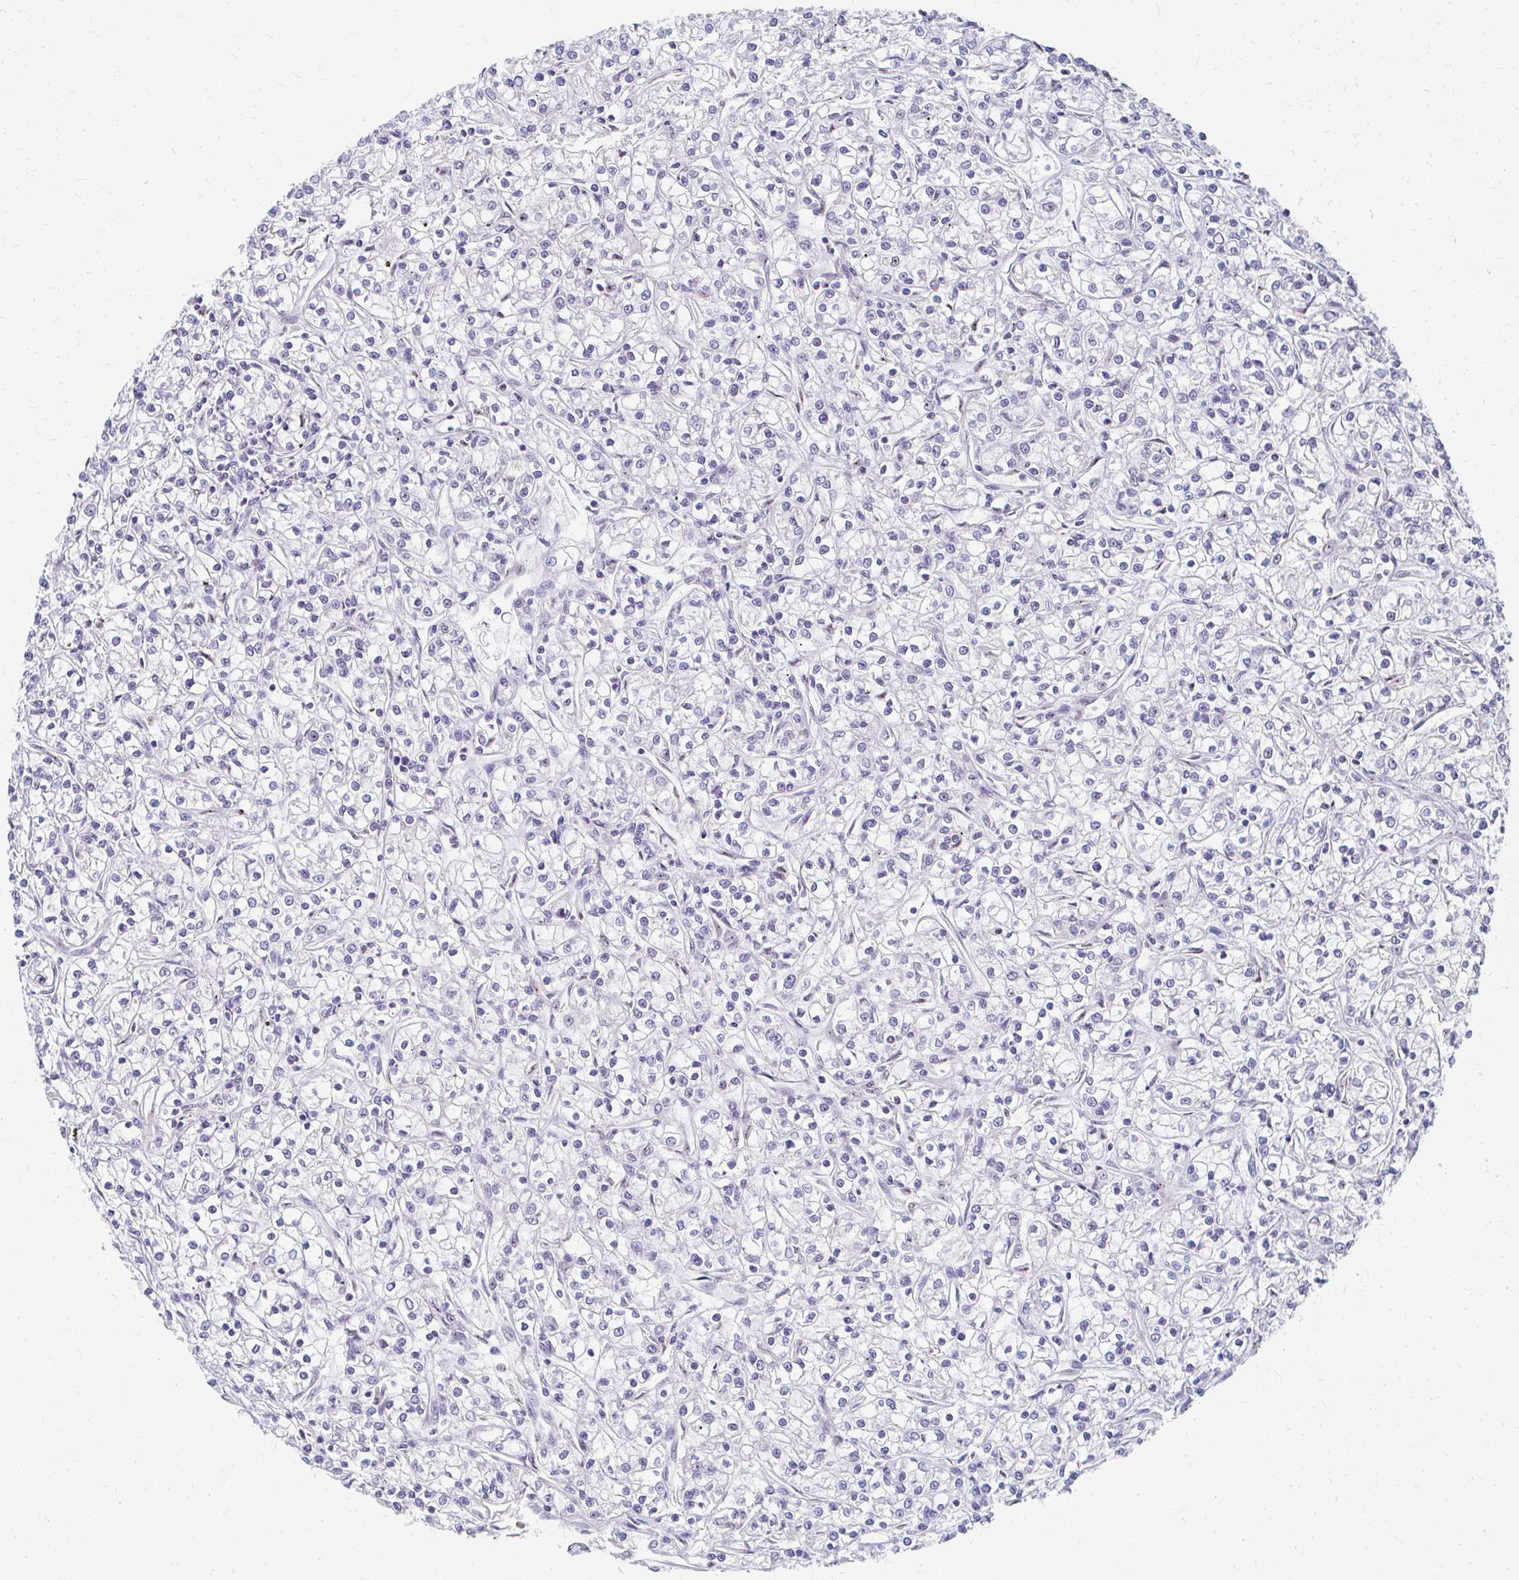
{"staining": {"intensity": "negative", "quantity": "none", "location": "none"}, "tissue": "renal cancer", "cell_type": "Tumor cells", "image_type": "cancer", "snomed": [{"axis": "morphology", "description": "Adenocarcinoma, NOS"}, {"axis": "topography", "description": "Kidney"}], "caption": "Immunohistochemistry (IHC) micrograph of adenocarcinoma (renal) stained for a protein (brown), which displays no positivity in tumor cells.", "gene": "GTF2H1", "patient": {"sex": "female", "age": 59}}